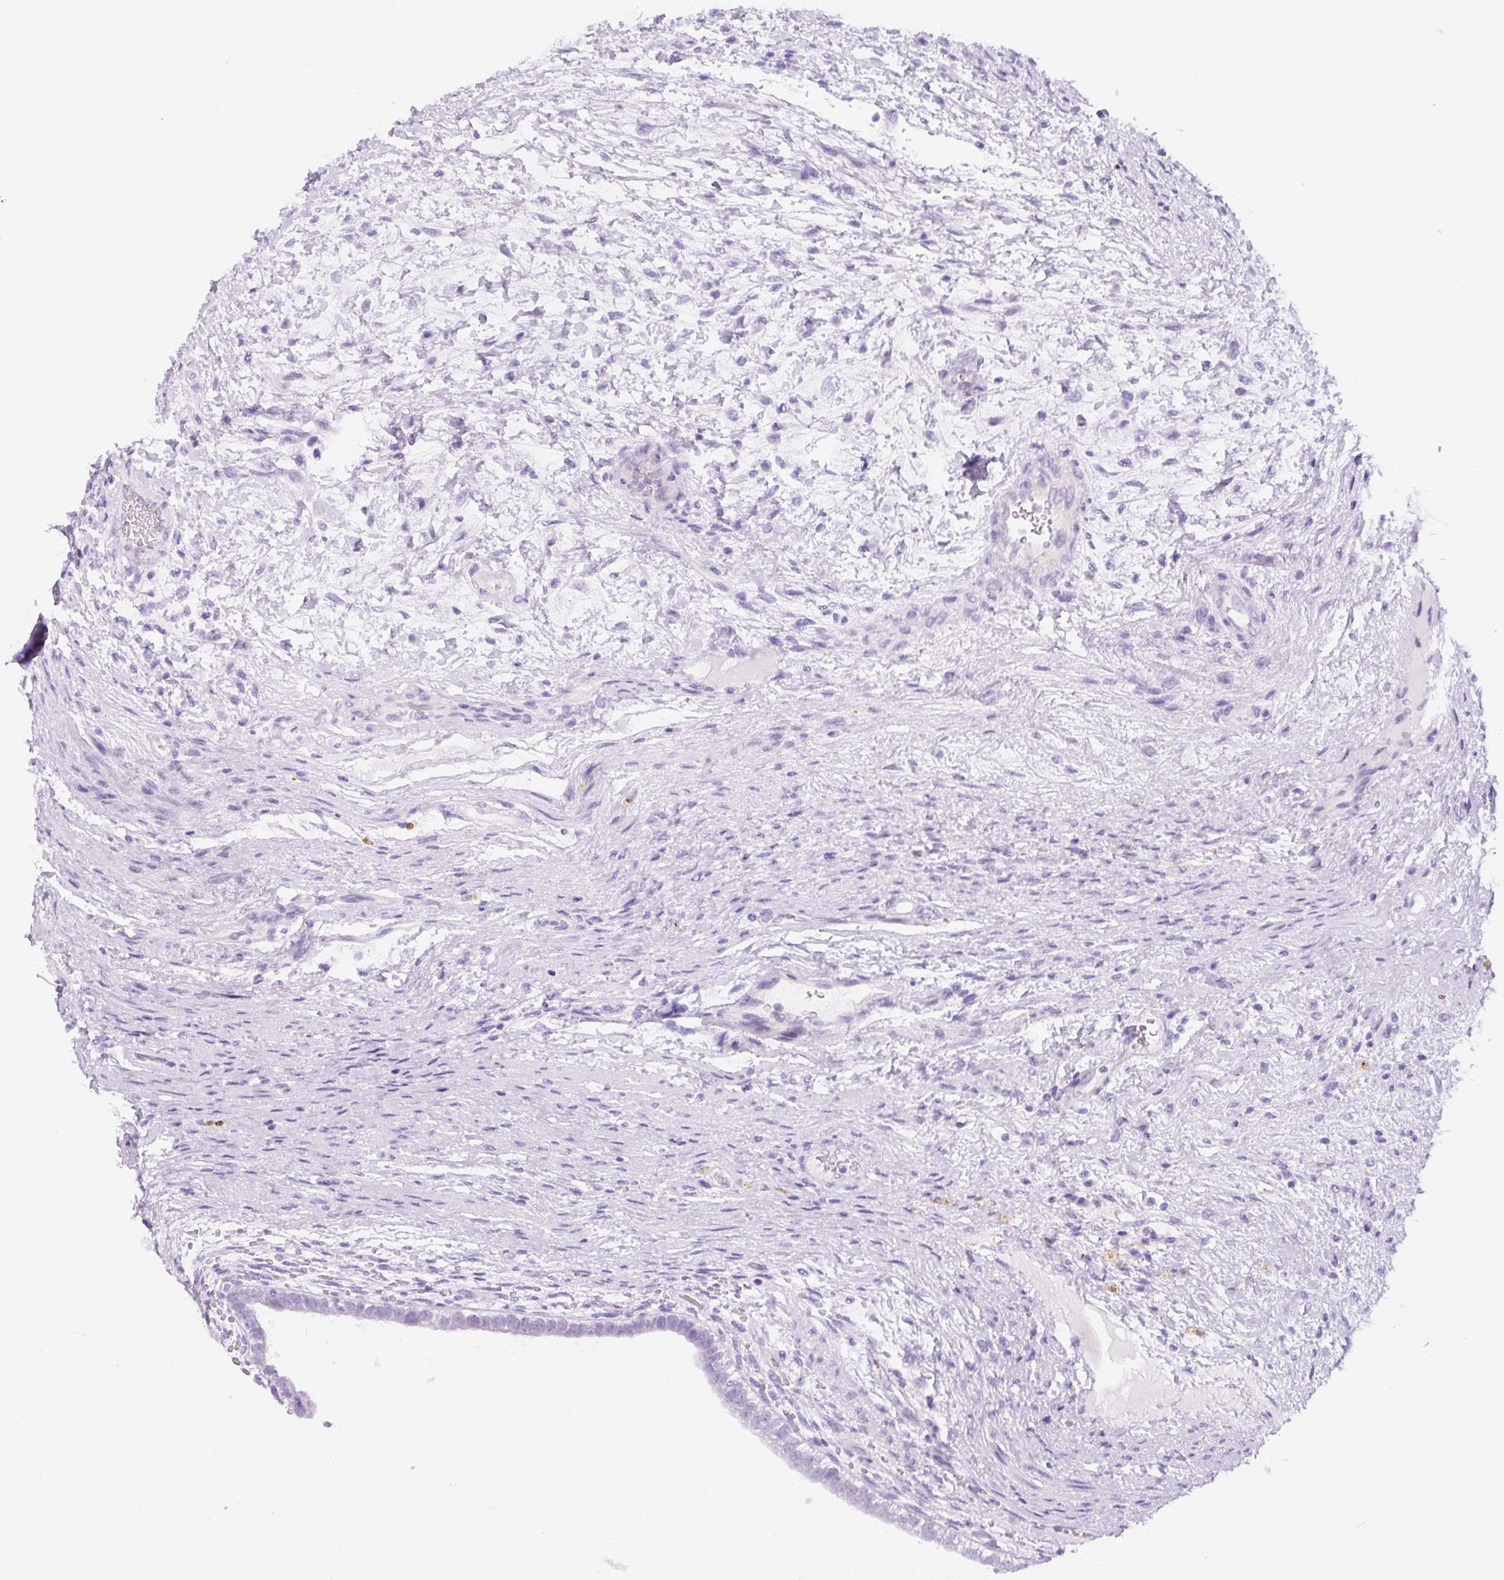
{"staining": {"intensity": "negative", "quantity": "none", "location": "none"}, "tissue": "testis cancer", "cell_type": "Tumor cells", "image_type": "cancer", "snomed": [{"axis": "morphology", "description": "Carcinoma, Embryonal, NOS"}, {"axis": "topography", "description": "Testis"}], "caption": "Immunohistochemistry of testis cancer (embryonal carcinoma) reveals no staining in tumor cells. (Immunohistochemistry (ihc), brightfield microscopy, high magnification).", "gene": "ADAMTS19", "patient": {"sex": "male", "age": 26}}